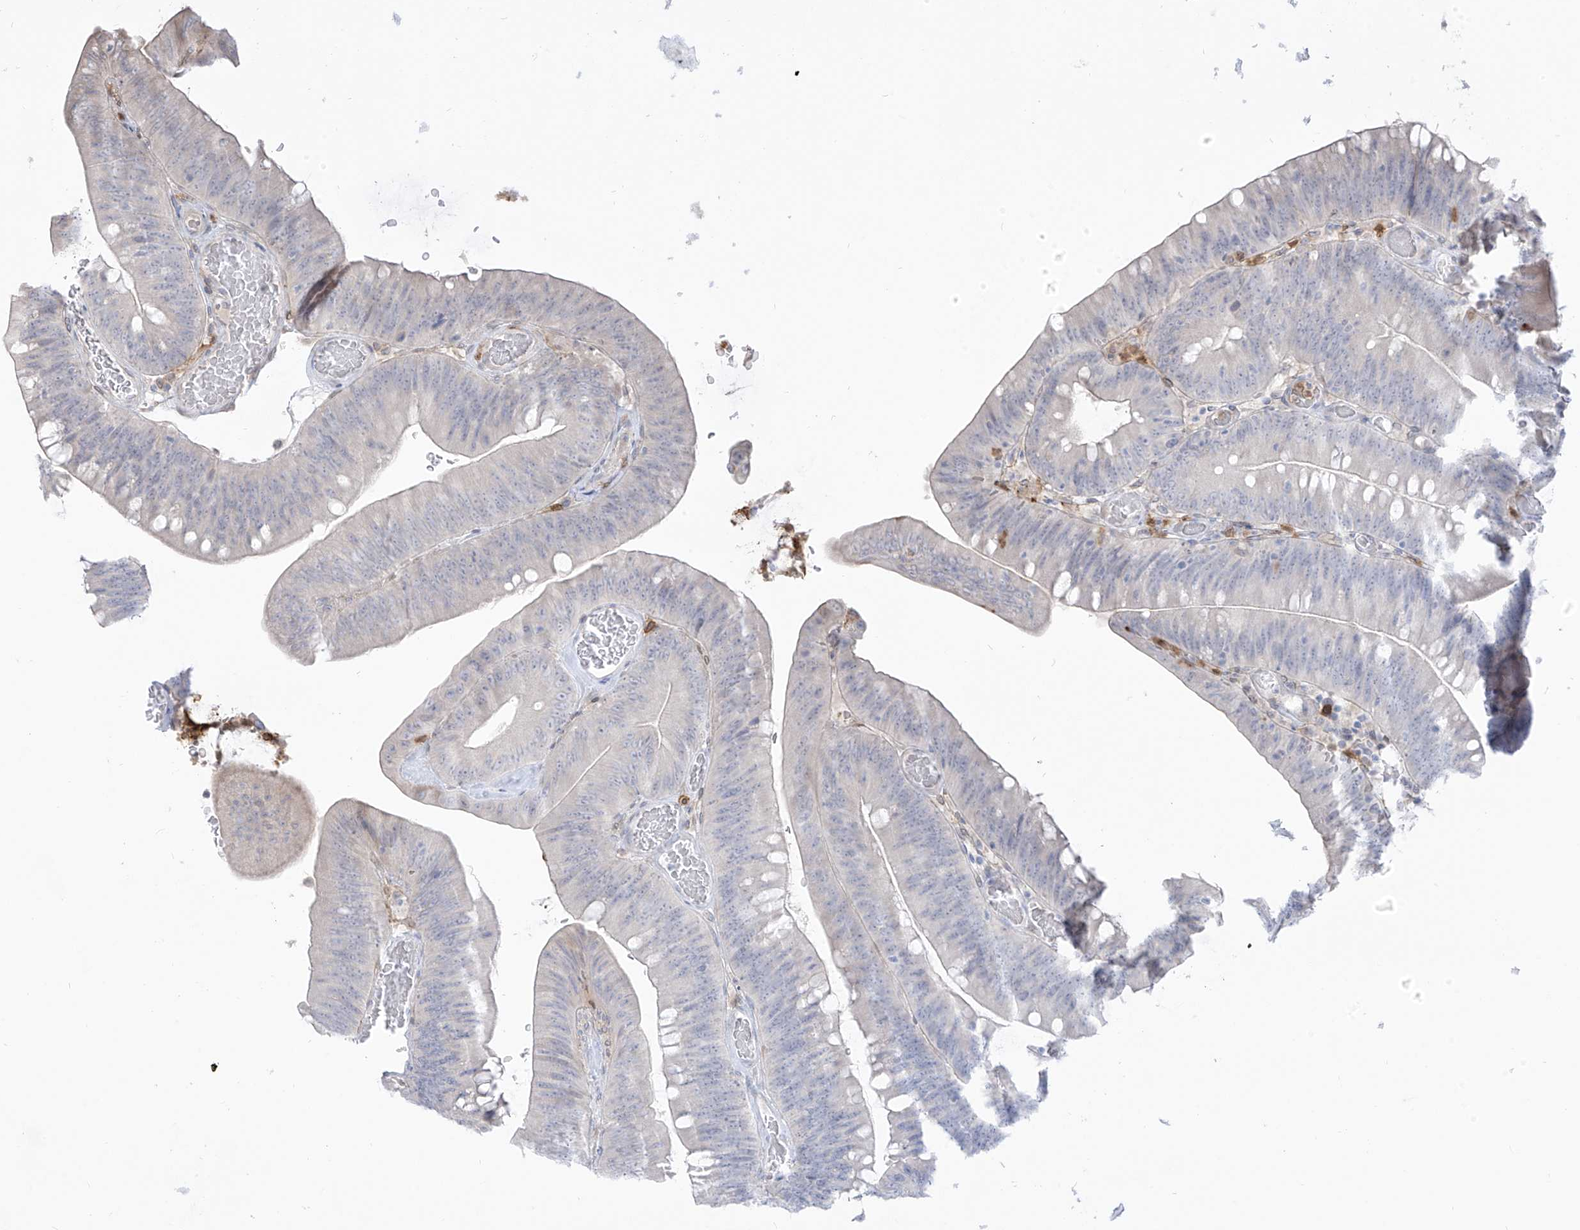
{"staining": {"intensity": "negative", "quantity": "none", "location": "none"}, "tissue": "colorectal cancer", "cell_type": "Tumor cells", "image_type": "cancer", "snomed": [{"axis": "morphology", "description": "Normal tissue, NOS"}, {"axis": "topography", "description": "Colon"}], "caption": "Immunohistochemistry of colorectal cancer demonstrates no positivity in tumor cells.", "gene": "NOTO", "patient": {"sex": "female", "age": 82}}